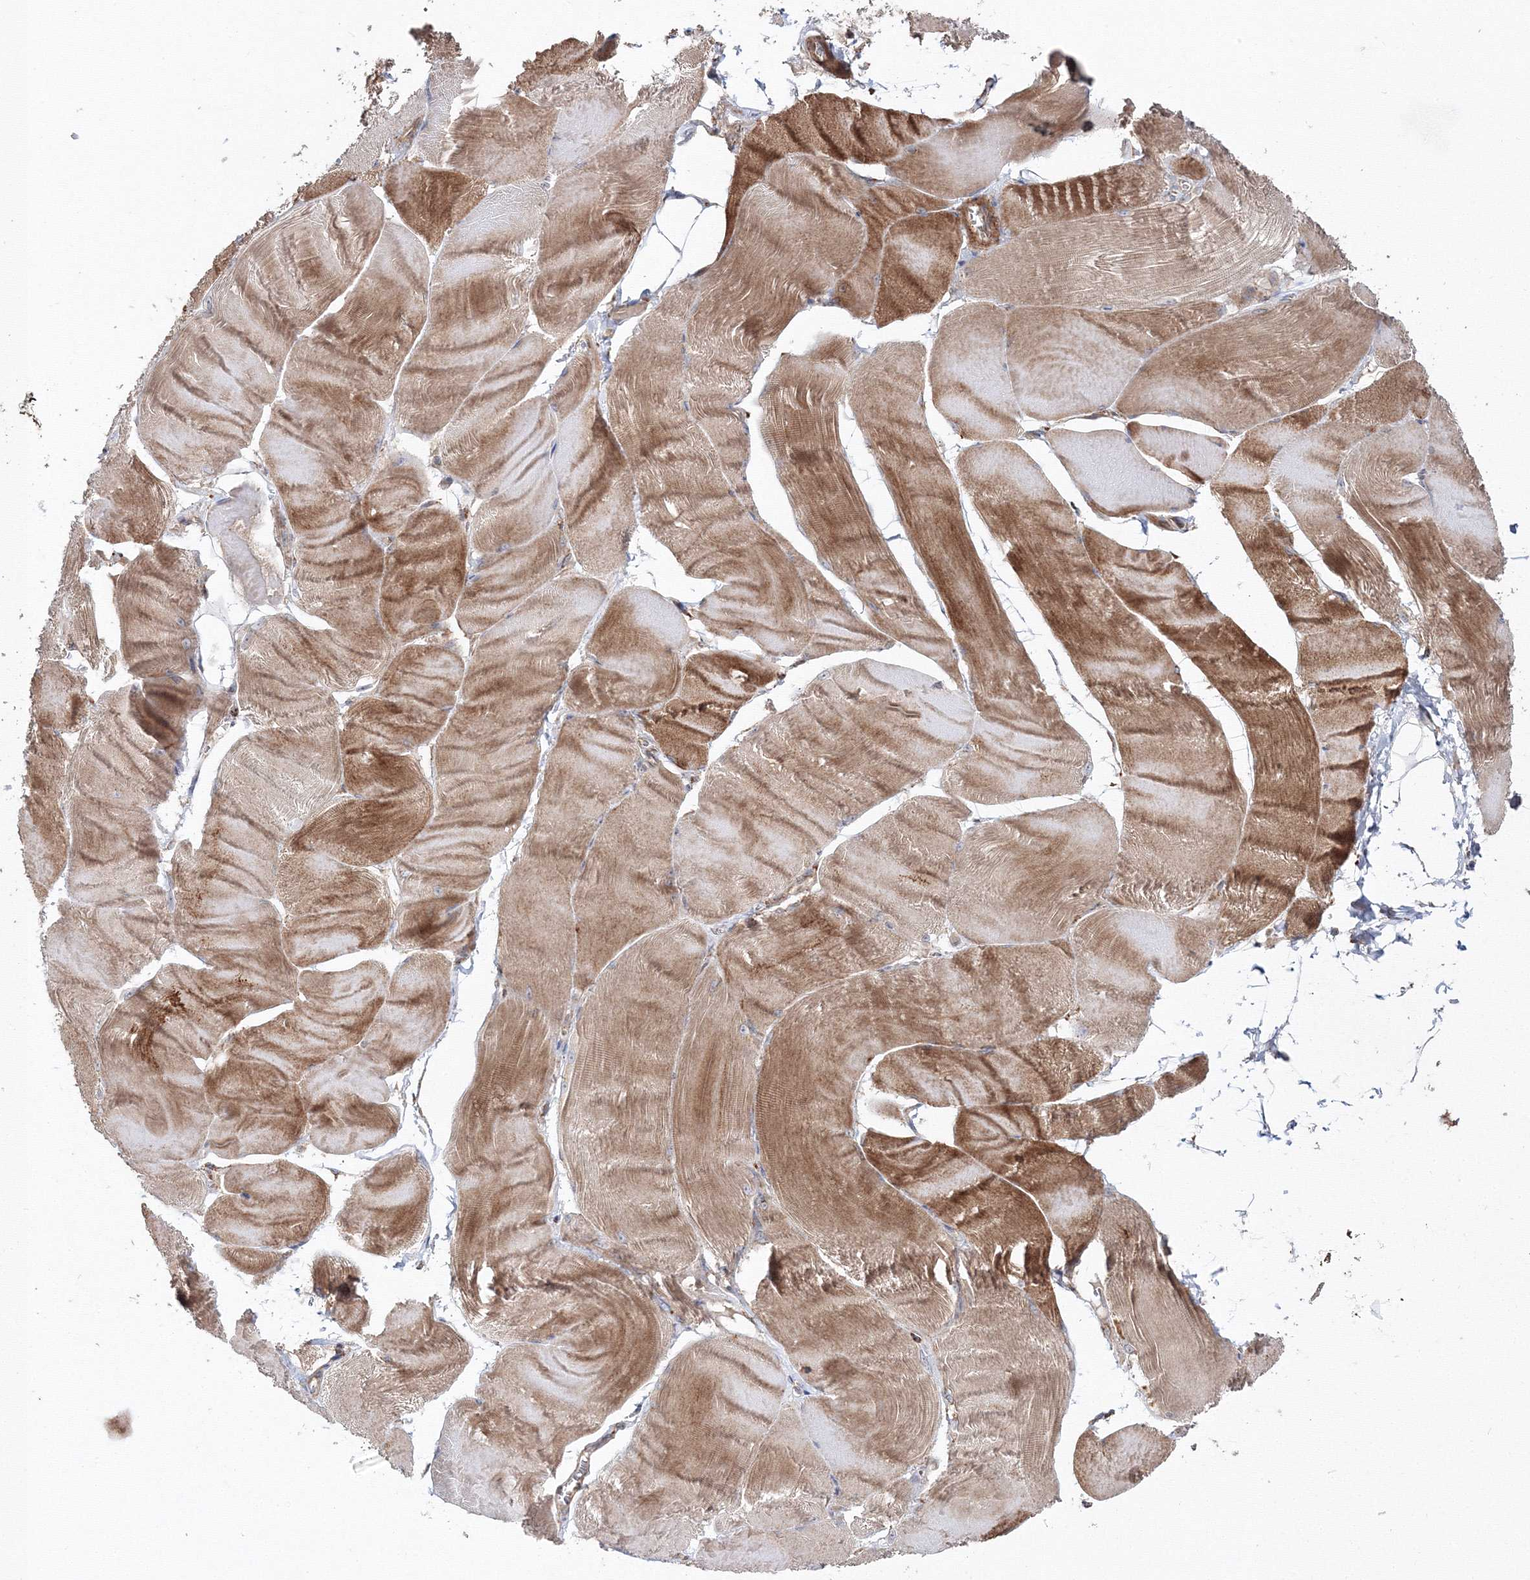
{"staining": {"intensity": "moderate", "quantity": ">75%", "location": "cytoplasmic/membranous"}, "tissue": "skeletal muscle", "cell_type": "Myocytes", "image_type": "normal", "snomed": [{"axis": "morphology", "description": "Normal tissue, NOS"}, {"axis": "morphology", "description": "Basal cell carcinoma"}, {"axis": "topography", "description": "Skeletal muscle"}], "caption": "Brown immunohistochemical staining in normal human skeletal muscle shows moderate cytoplasmic/membranous staining in about >75% of myocytes.", "gene": "DDO", "patient": {"sex": "female", "age": 64}}